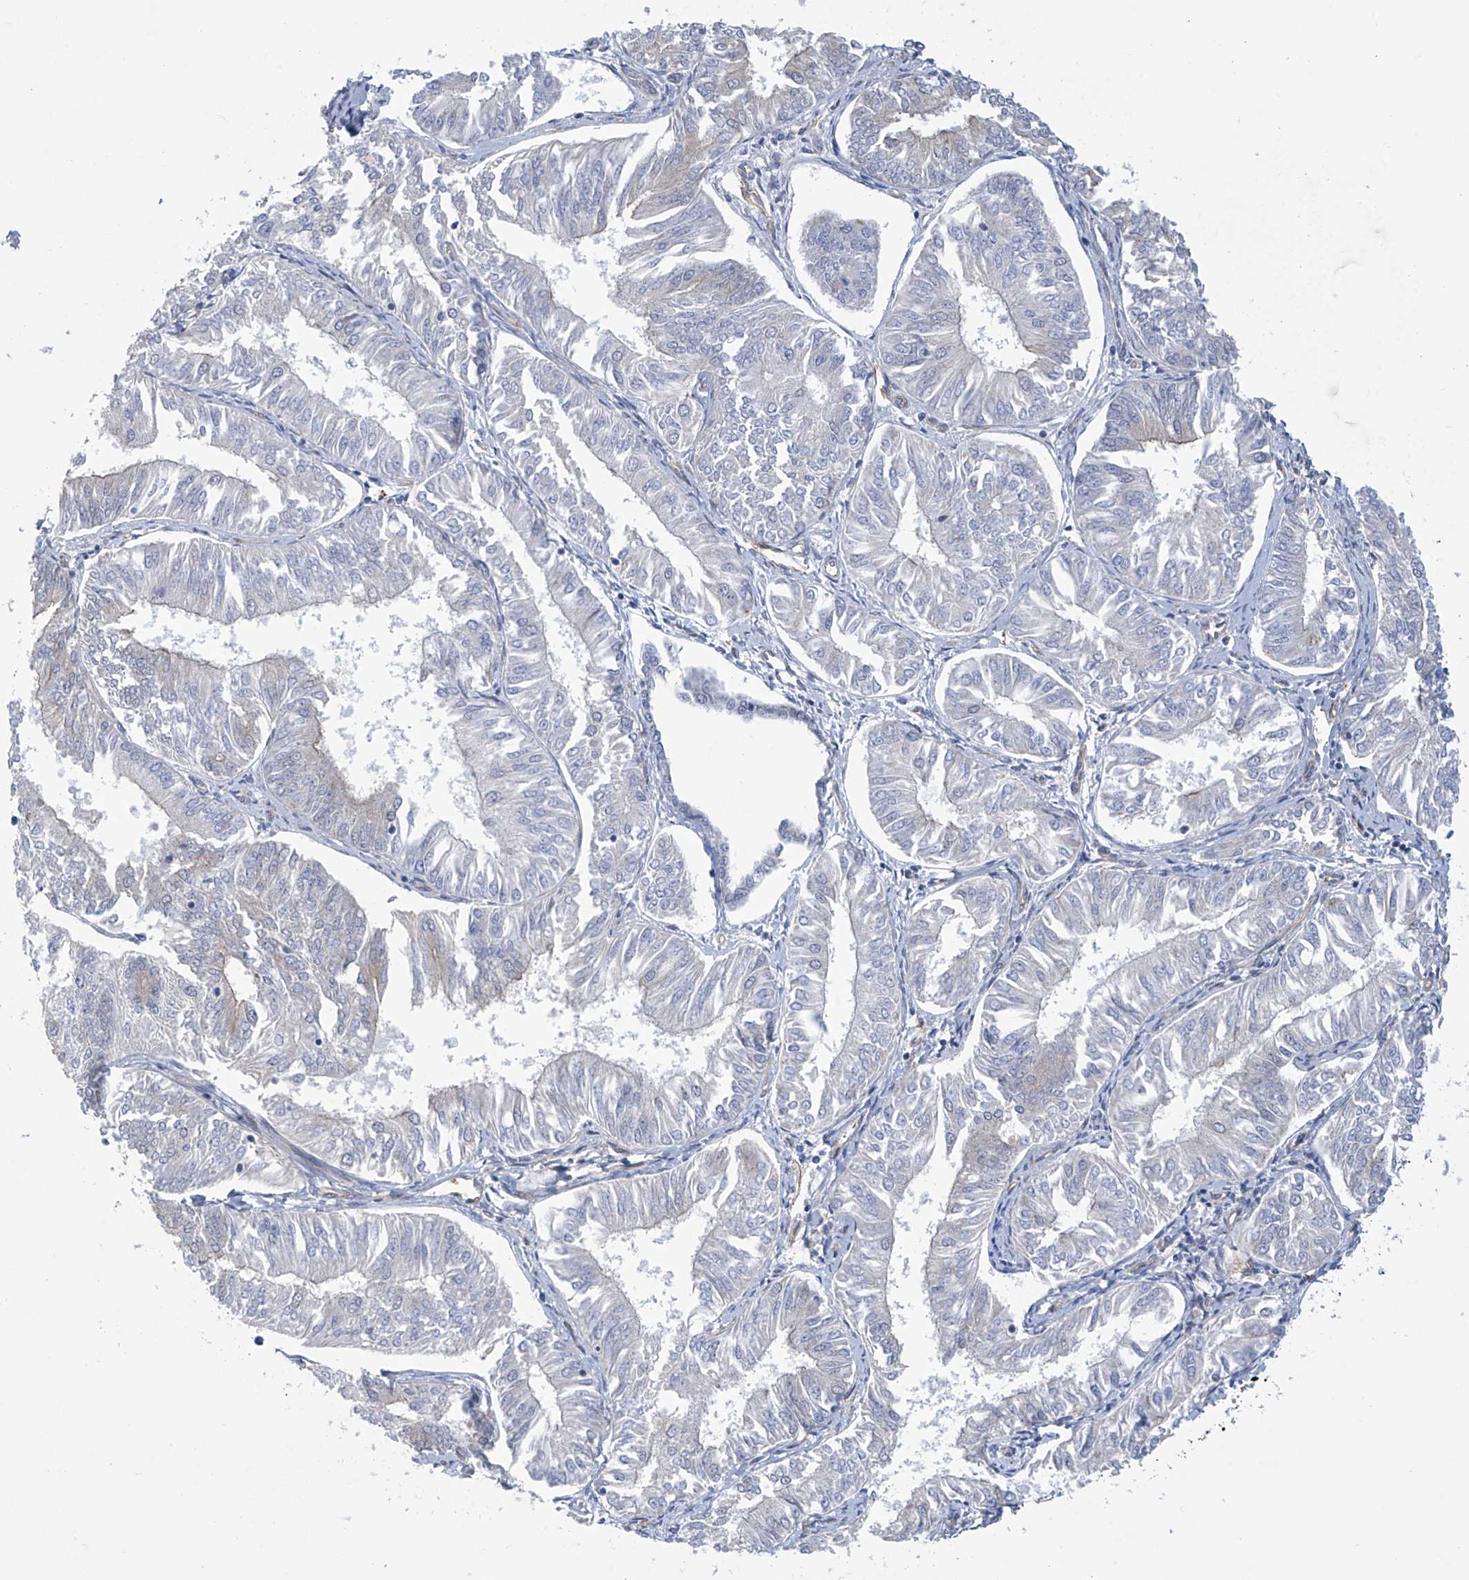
{"staining": {"intensity": "negative", "quantity": "none", "location": "none"}, "tissue": "endometrial cancer", "cell_type": "Tumor cells", "image_type": "cancer", "snomed": [{"axis": "morphology", "description": "Adenocarcinoma, NOS"}, {"axis": "topography", "description": "Endometrium"}], "caption": "Immunohistochemistry histopathology image of endometrial cancer stained for a protein (brown), which displays no staining in tumor cells. (Brightfield microscopy of DAB immunohistochemistry at high magnification).", "gene": "ABHD13", "patient": {"sex": "female", "age": 58}}